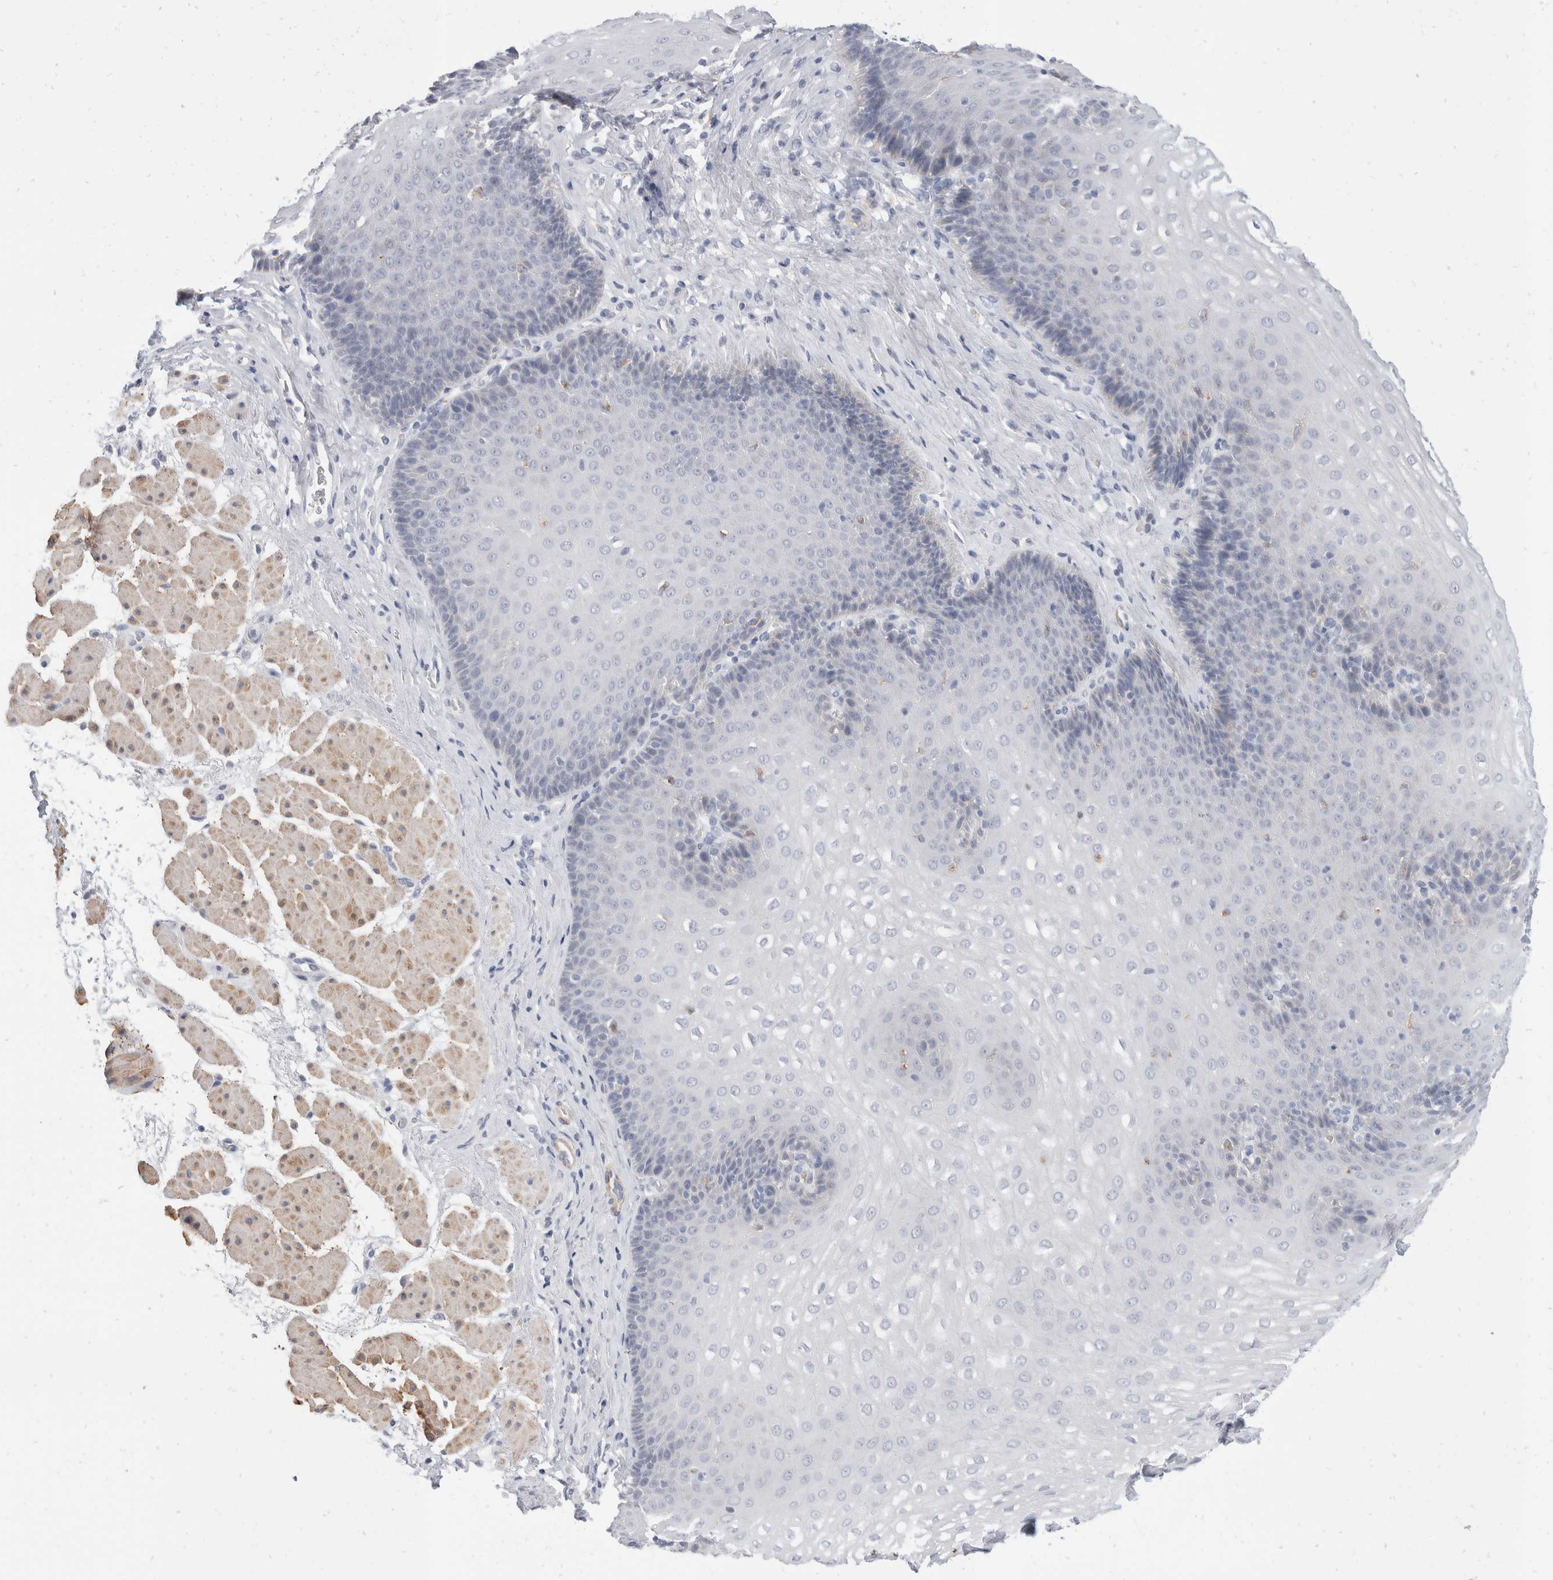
{"staining": {"intensity": "negative", "quantity": "none", "location": "none"}, "tissue": "esophagus", "cell_type": "Squamous epithelial cells", "image_type": "normal", "snomed": [{"axis": "morphology", "description": "Normal tissue, NOS"}, {"axis": "topography", "description": "Esophagus"}], "caption": "Immunohistochemical staining of benign human esophagus shows no significant staining in squamous epithelial cells.", "gene": "CATSPERD", "patient": {"sex": "female", "age": 66}}